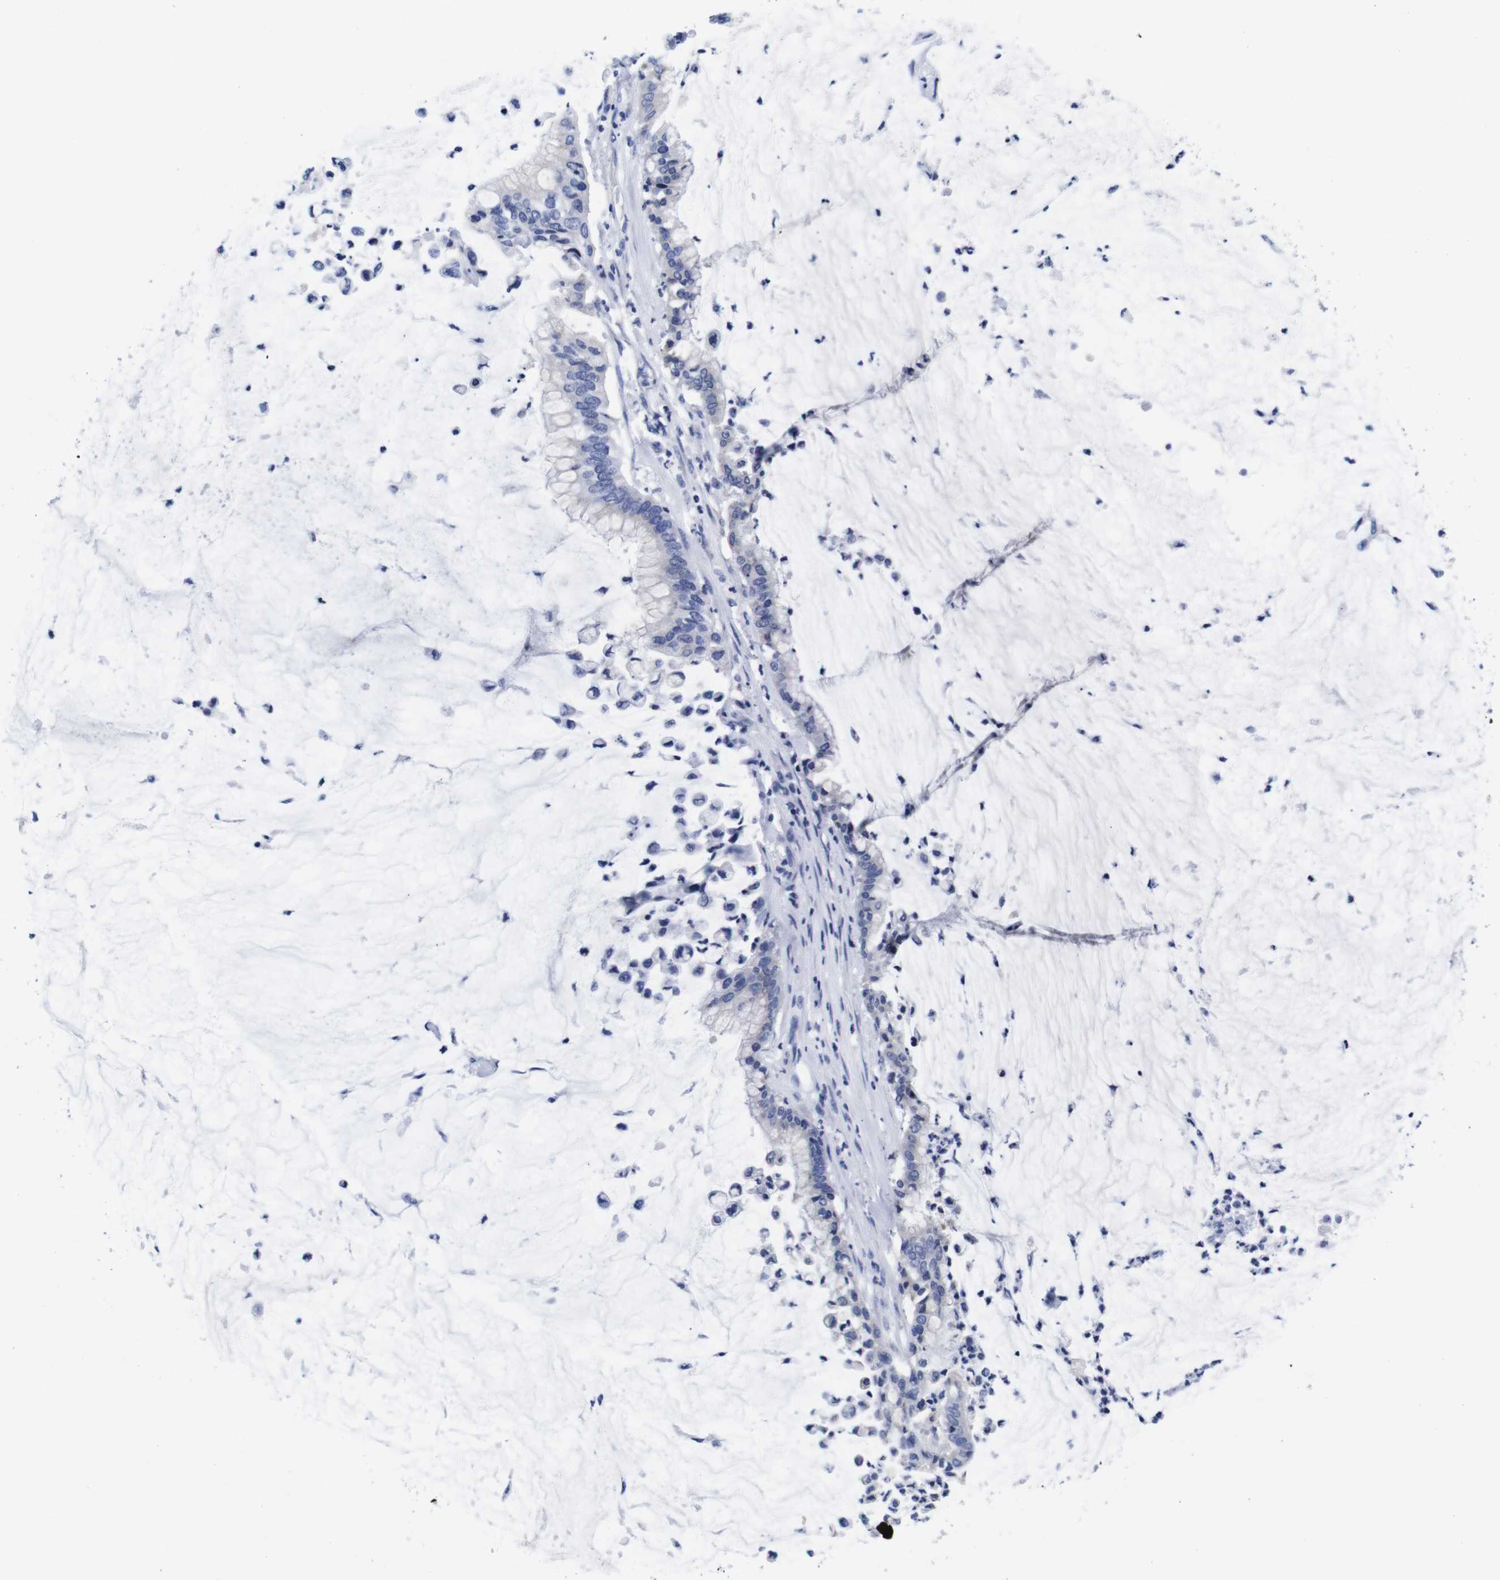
{"staining": {"intensity": "negative", "quantity": "none", "location": "none"}, "tissue": "pancreatic cancer", "cell_type": "Tumor cells", "image_type": "cancer", "snomed": [{"axis": "morphology", "description": "Adenocarcinoma, NOS"}, {"axis": "topography", "description": "Pancreas"}], "caption": "Histopathology image shows no significant protein positivity in tumor cells of pancreatic cancer (adenocarcinoma).", "gene": "CLEC4G", "patient": {"sex": "male", "age": 41}}